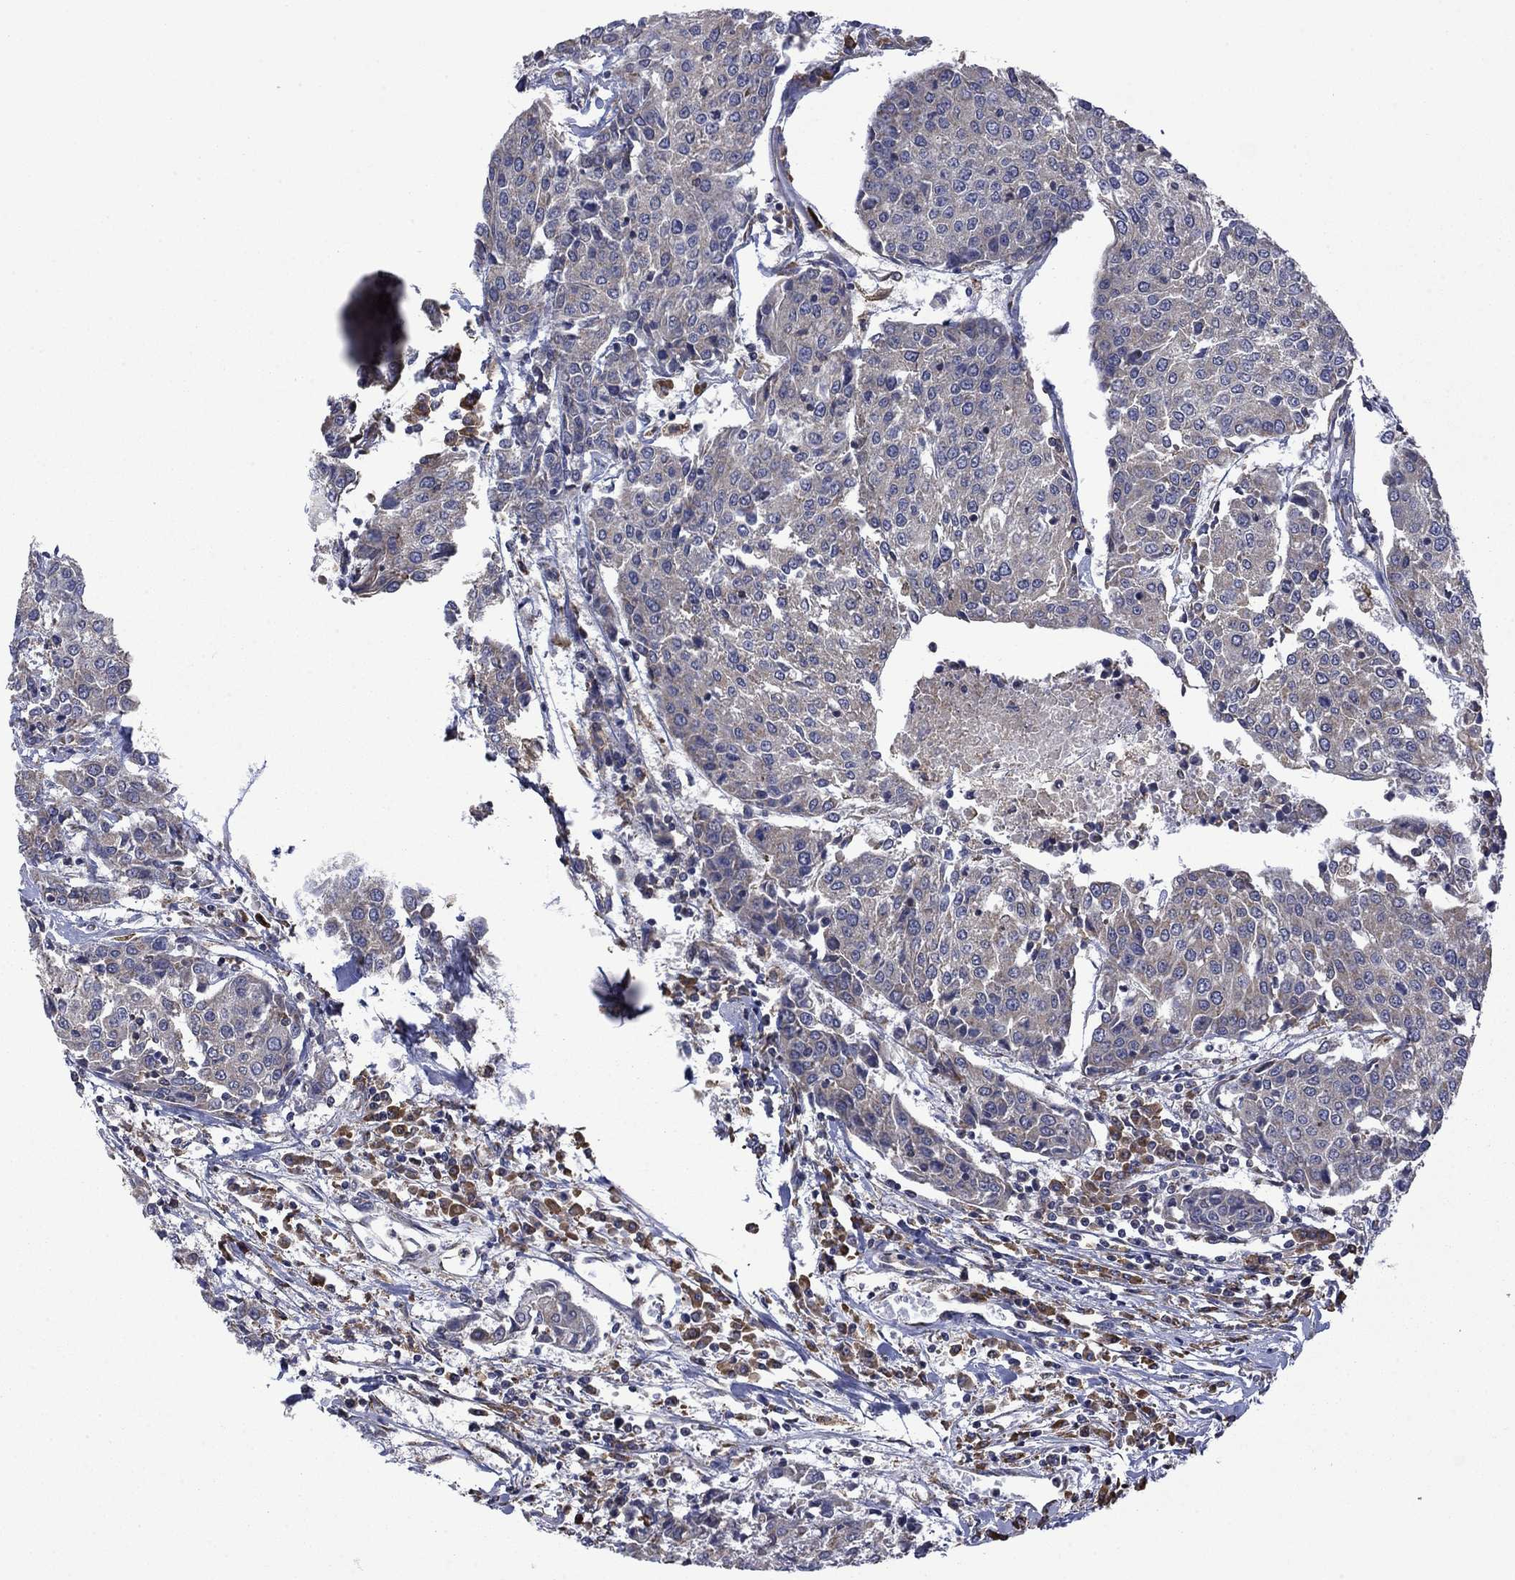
{"staining": {"intensity": "negative", "quantity": "none", "location": "none"}, "tissue": "urothelial cancer", "cell_type": "Tumor cells", "image_type": "cancer", "snomed": [{"axis": "morphology", "description": "Urothelial carcinoma, High grade"}, {"axis": "topography", "description": "Urinary bladder"}], "caption": "The immunohistochemistry micrograph has no significant expression in tumor cells of urothelial cancer tissue.", "gene": "FURIN", "patient": {"sex": "female", "age": 85}}